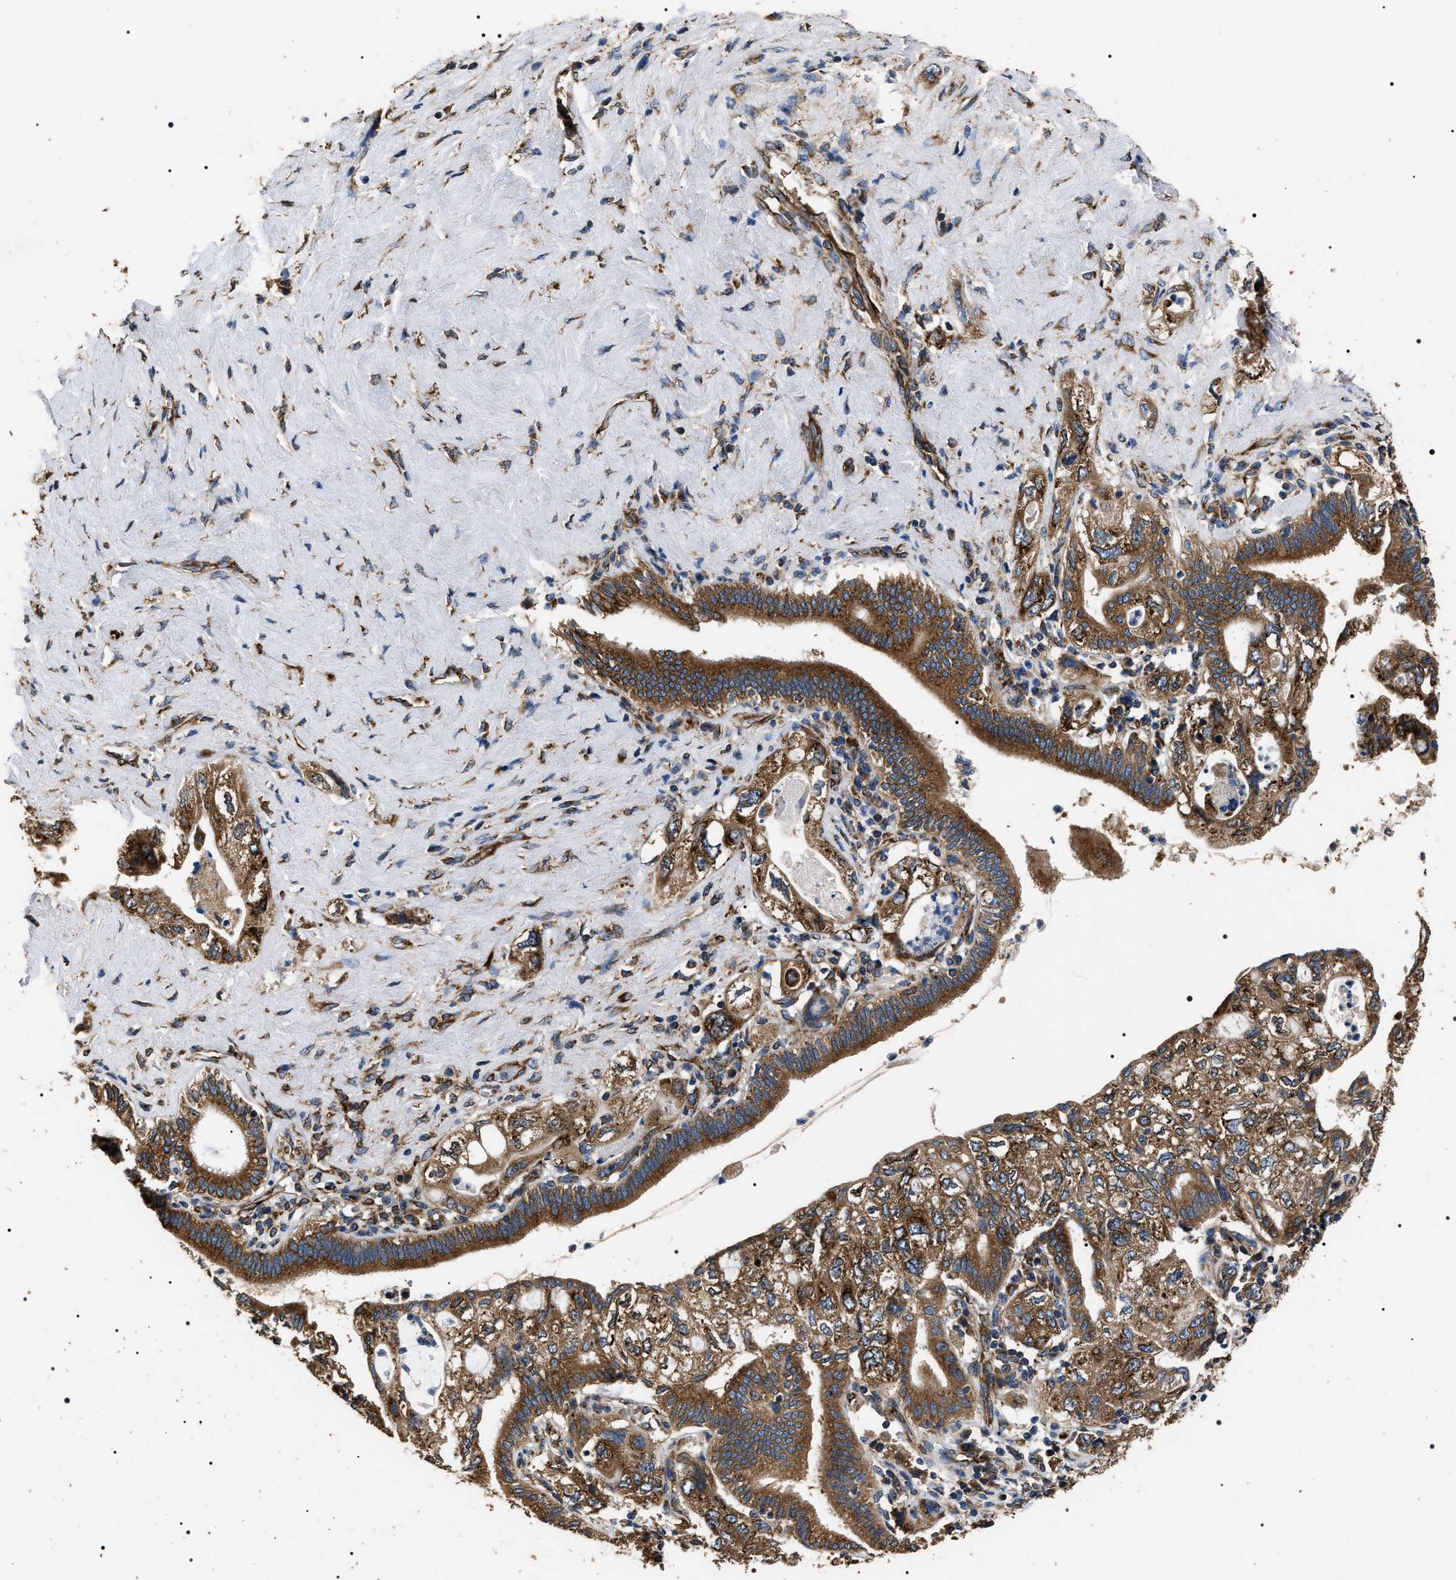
{"staining": {"intensity": "strong", "quantity": ">75%", "location": "cytoplasmic/membranous"}, "tissue": "pancreatic cancer", "cell_type": "Tumor cells", "image_type": "cancer", "snomed": [{"axis": "morphology", "description": "Adenocarcinoma, NOS"}, {"axis": "topography", "description": "Pancreas"}], "caption": "Tumor cells display high levels of strong cytoplasmic/membranous positivity in approximately >75% of cells in human pancreatic cancer (adenocarcinoma). Nuclei are stained in blue.", "gene": "KTN1", "patient": {"sex": "female", "age": 73}}